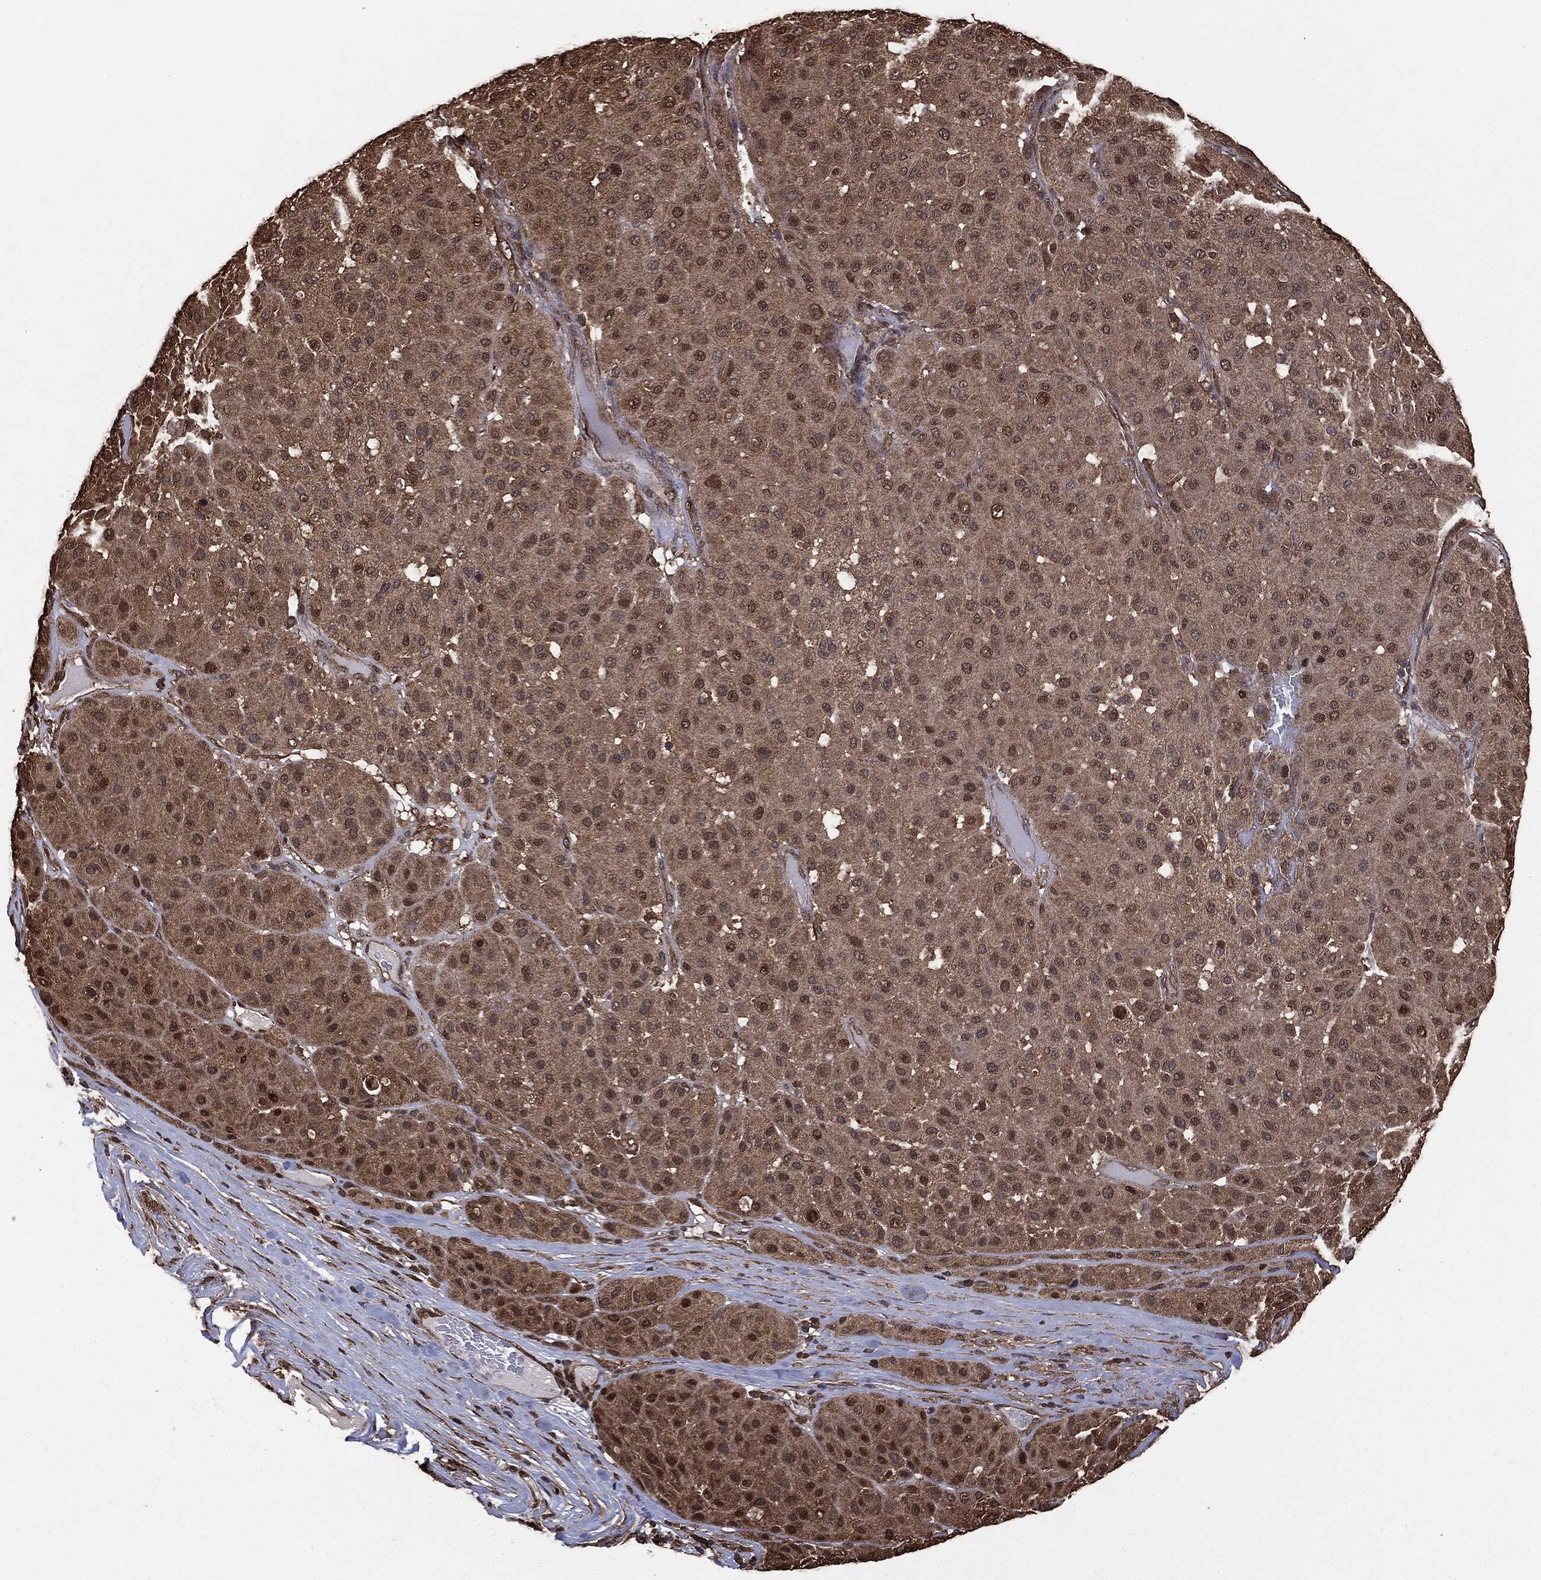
{"staining": {"intensity": "moderate", "quantity": ">75%", "location": "cytoplasmic/membranous,nuclear"}, "tissue": "melanoma", "cell_type": "Tumor cells", "image_type": "cancer", "snomed": [{"axis": "morphology", "description": "Malignant melanoma, Metastatic site"}, {"axis": "topography", "description": "Smooth muscle"}], "caption": "Immunohistochemistry staining of malignant melanoma (metastatic site), which displays medium levels of moderate cytoplasmic/membranous and nuclear staining in about >75% of tumor cells indicating moderate cytoplasmic/membranous and nuclear protein expression. The staining was performed using DAB (brown) for protein detection and nuclei were counterstained in hematoxylin (blue).", "gene": "NME1", "patient": {"sex": "male", "age": 41}}